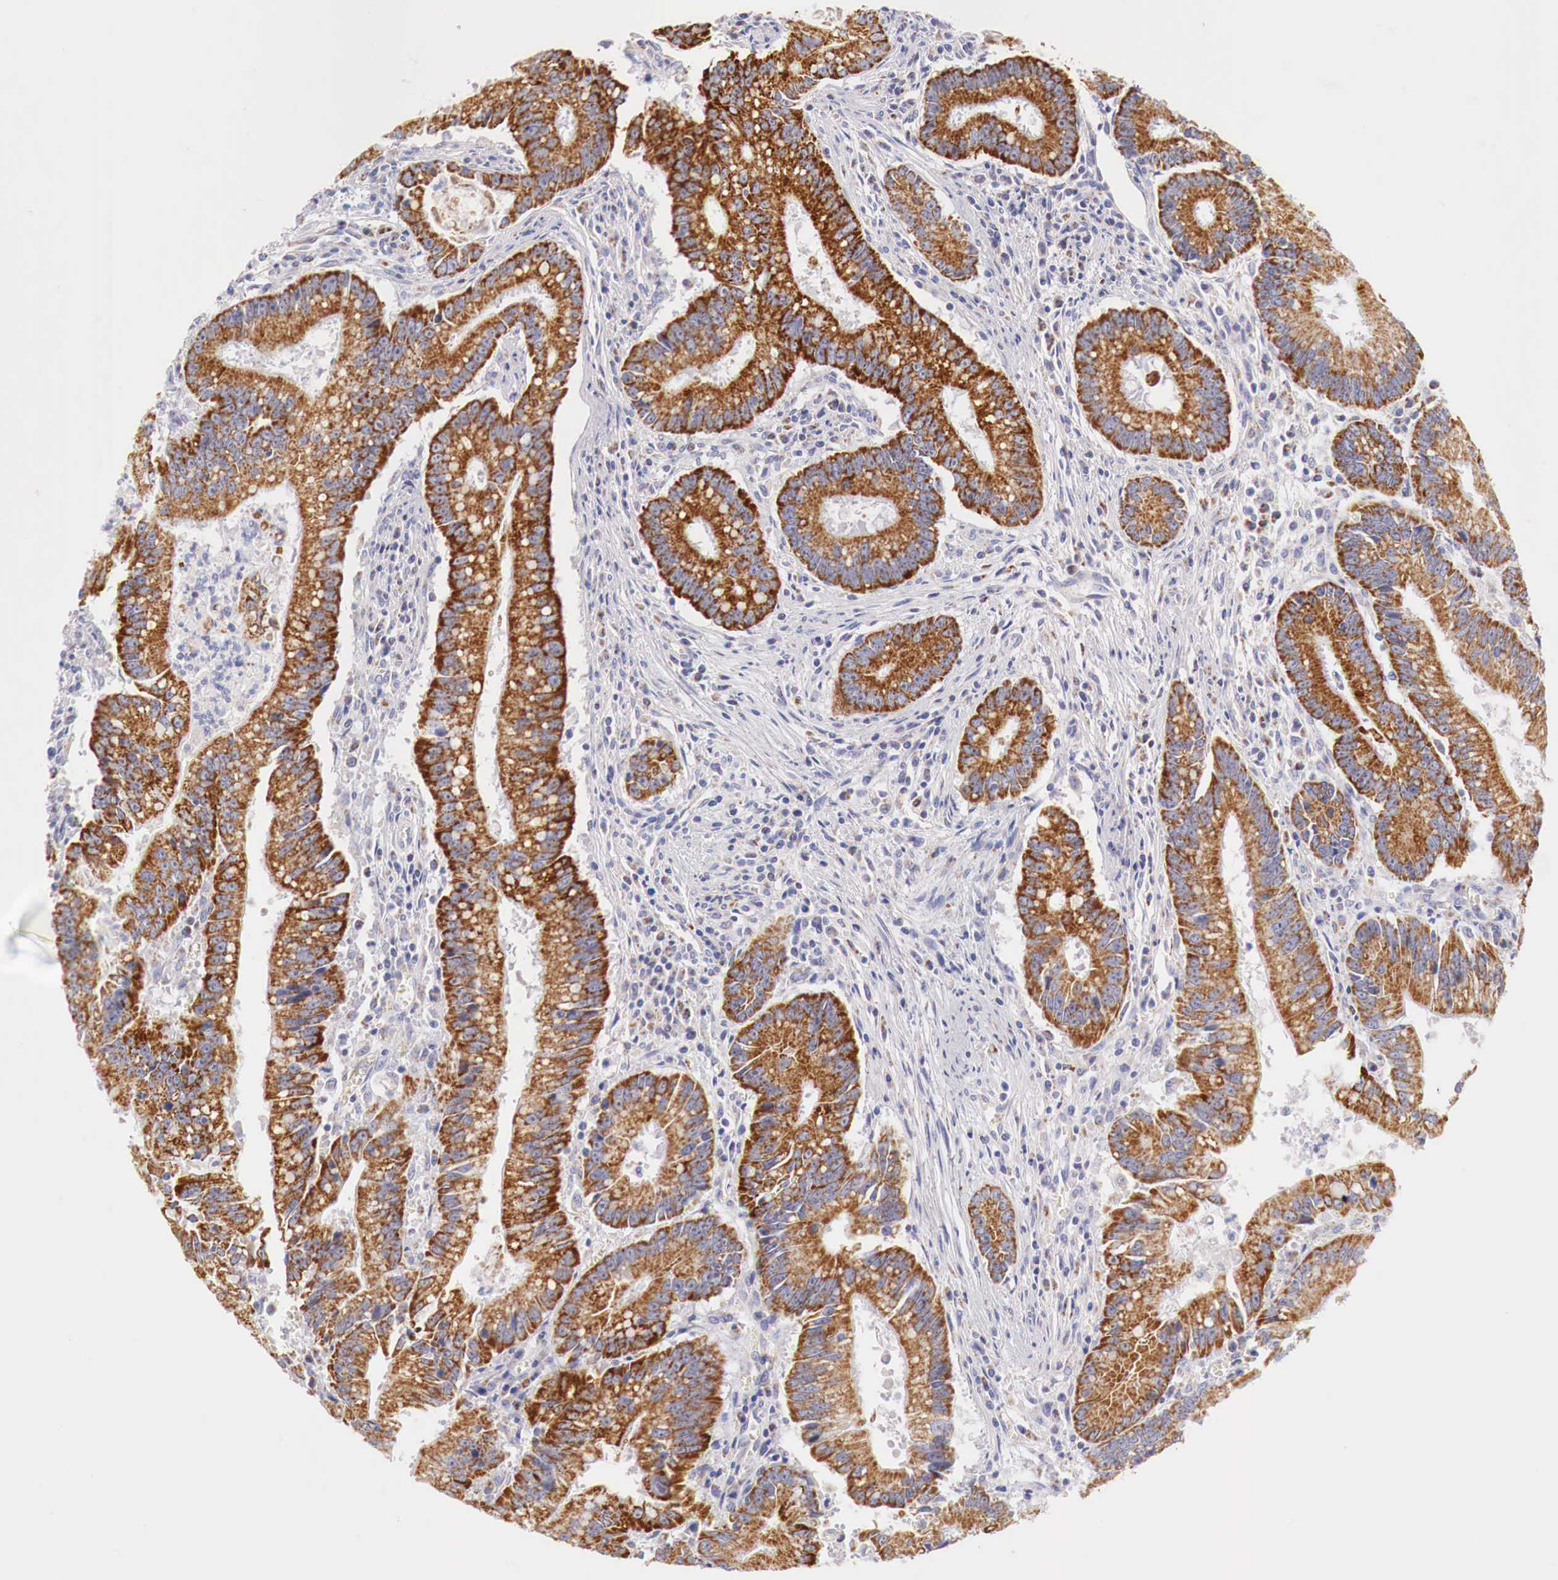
{"staining": {"intensity": "strong", "quantity": ">75%", "location": "cytoplasmic/membranous"}, "tissue": "colorectal cancer", "cell_type": "Tumor cells", "image_type": "cancer", "snomed": [{"axis": "morphology", "description": "Adenocarcinoma, NOS"}, {"axis": "topography", "description": "Rectum"}], "caption": "Colorectal adenocarcinoma stained with DAB (3,3'-diaminobenzidine) immunohistochemistry displays high levels of strong cytoplasmic/membranous staining in approximately >75% of tumor cells. (Brightfield microscopy of DAB IHC at high magnification).", "gene": "IDH3G", "patient": {"sex": "female", "age": 81}}